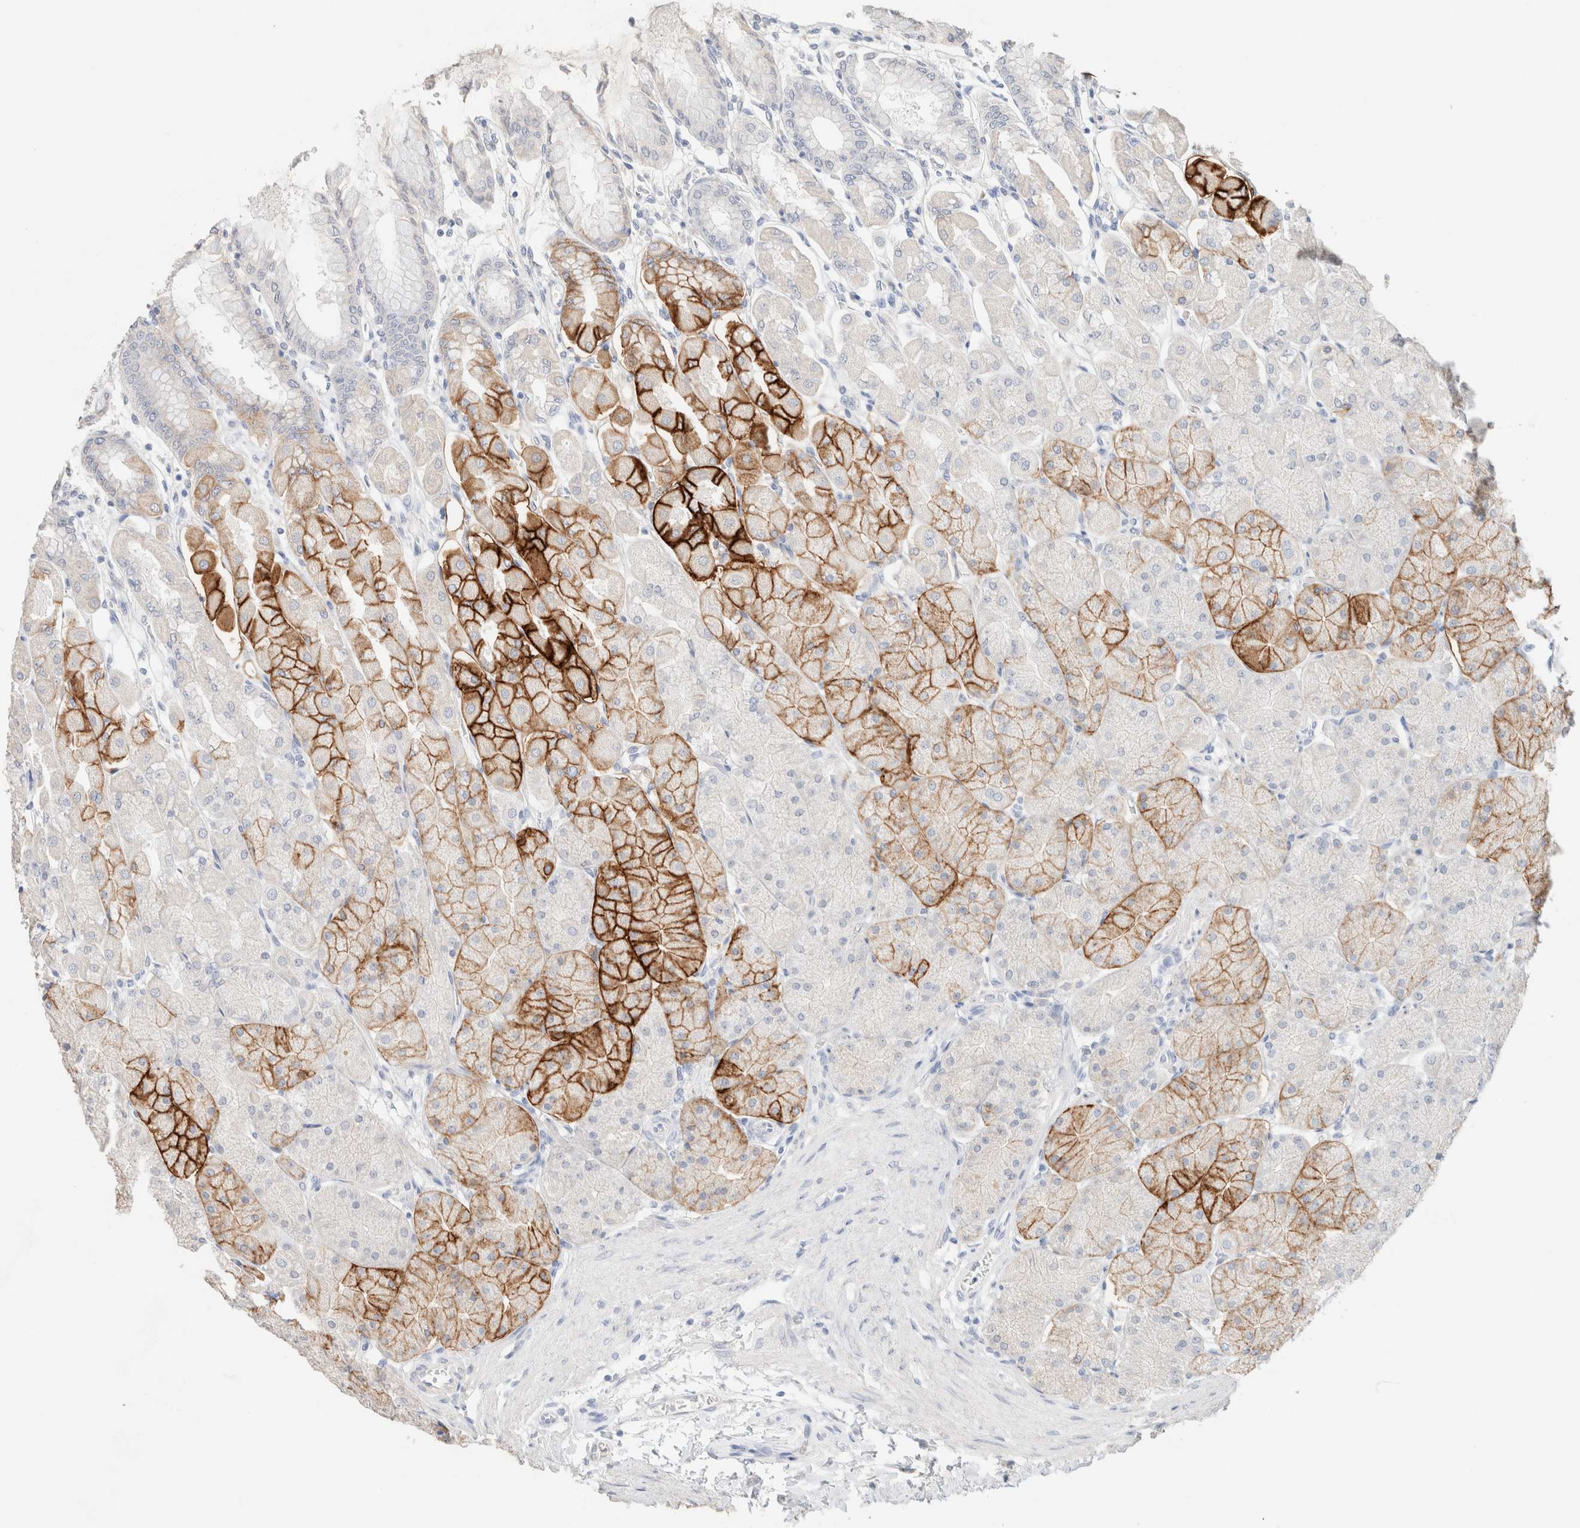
{"staining": {"intensity": "strong", "quantity": "<25%", "location": "cytoplasmic/membranous"}, "tissue": "stomach", "cell_type": "Glandular cells", "image_type": "normal", "snomed": [{"axis": "morphology", "description": "Normal tissue, NOS"}, {"axis": "topography", "description": "Stomach, upper"}], "caption": "A medium amount of strong cytoplasmic/membranous expression is seen in approximately <25% of glandular cells in normal stomach.", "gene": "CA12", "patient": {"sex": "female", "age": 56}}